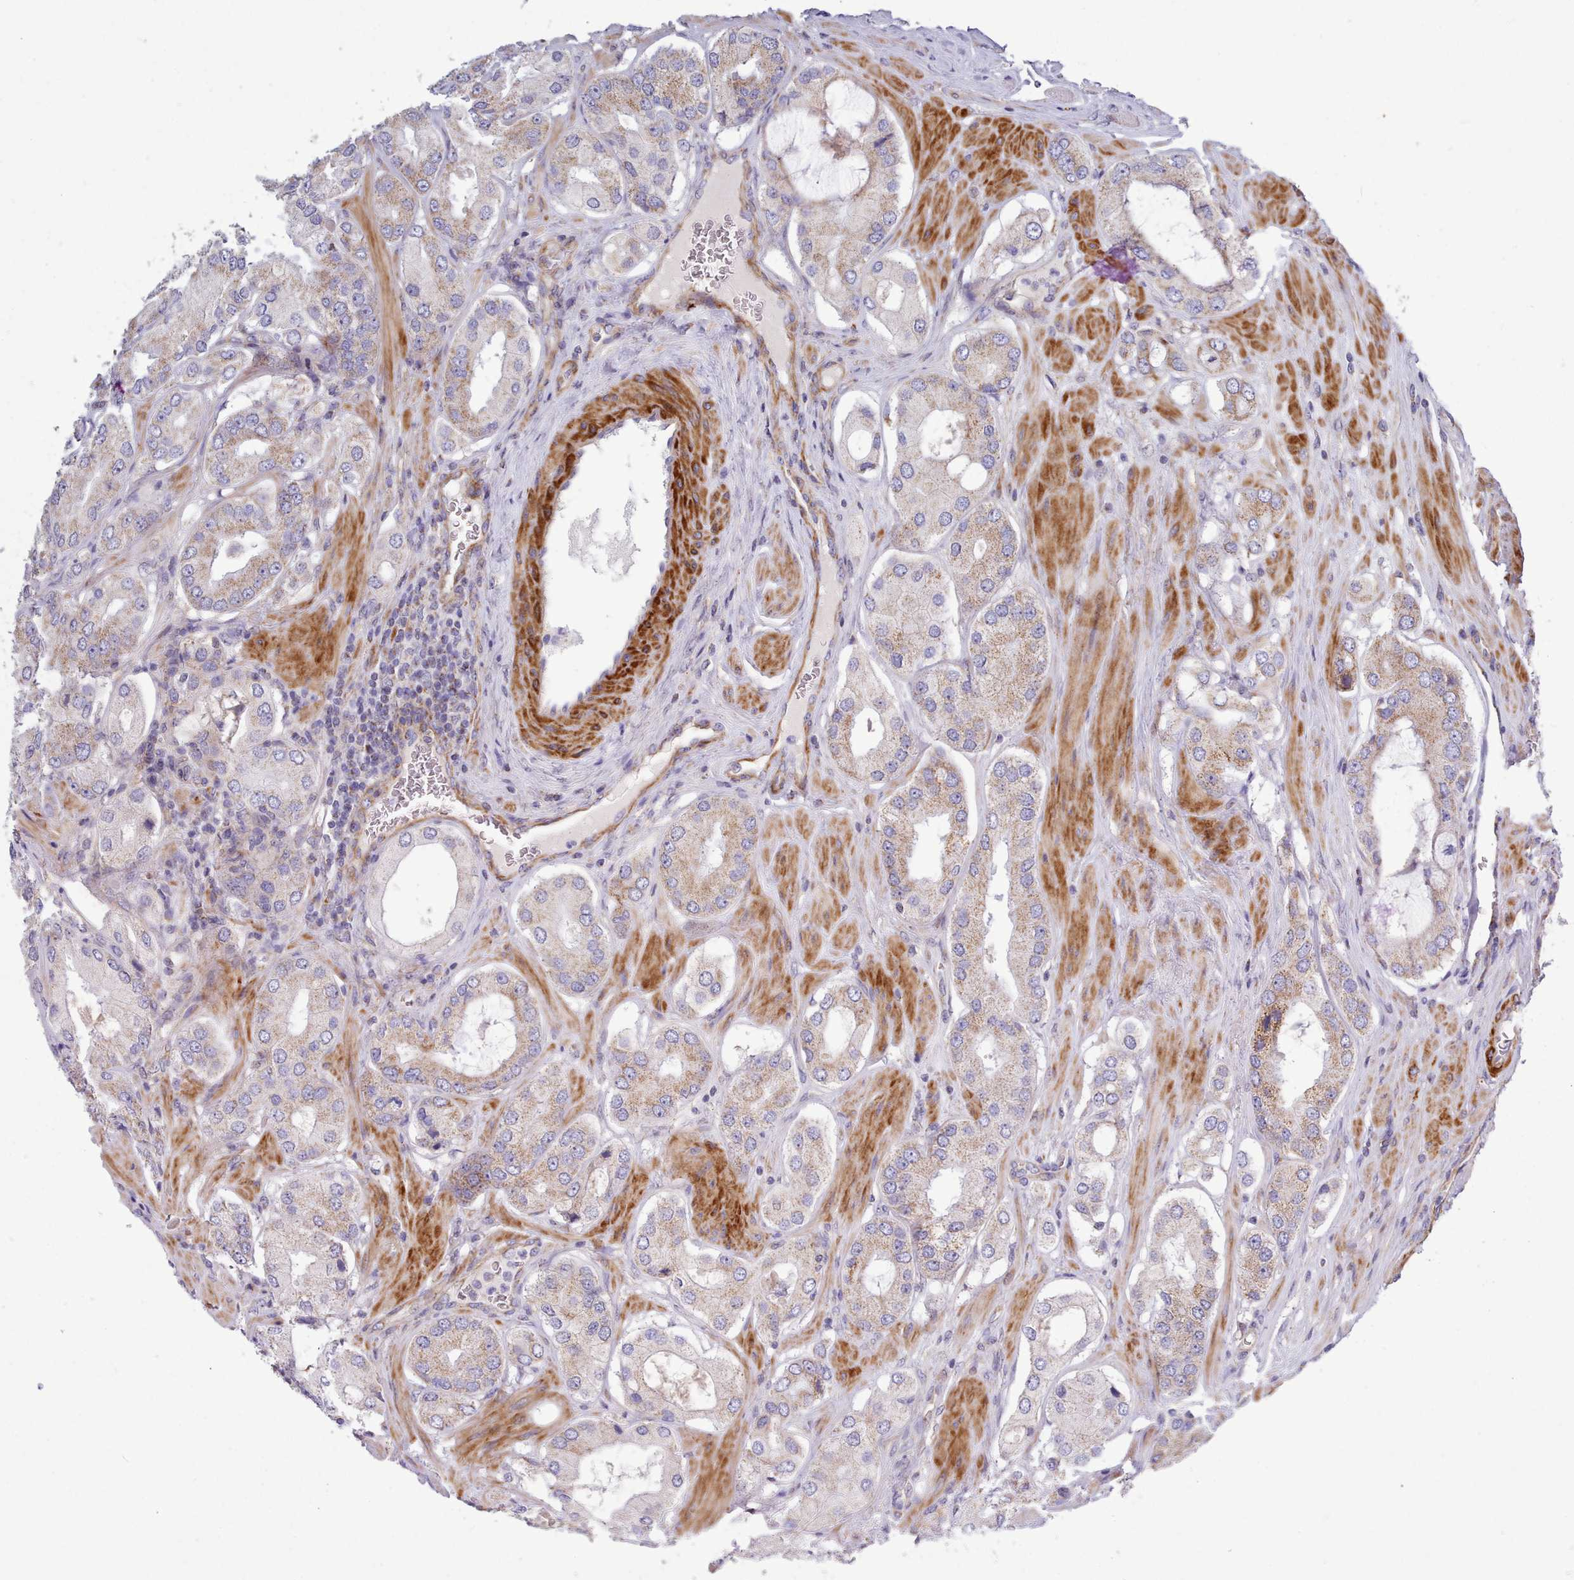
{"staining": {"intensity": "moderate", "quantity": "25%-75%", "location": "cytoplasmic/membranous"}, "tissue": "prostate cancer", "cell_type": "Tumor cells", "image_type": "cancer", "snomed": [{"axis": "morphology", "description": "Adenocarcinoma, Low grade"}, {"axis": "topography", "description": "Prostate"}], "caption": "A brown stain highlights moderate cytoplasmic/membranous positivity of a protein in human prostate adenocarcinoma (low-grade) tumor cells. (DAB (3,3'-diaminobenzidine) = brown stain, brightfield microscopy at high magnification).", "gene": "MRPL21", "patient": {"sex": "male", "age": 42}}